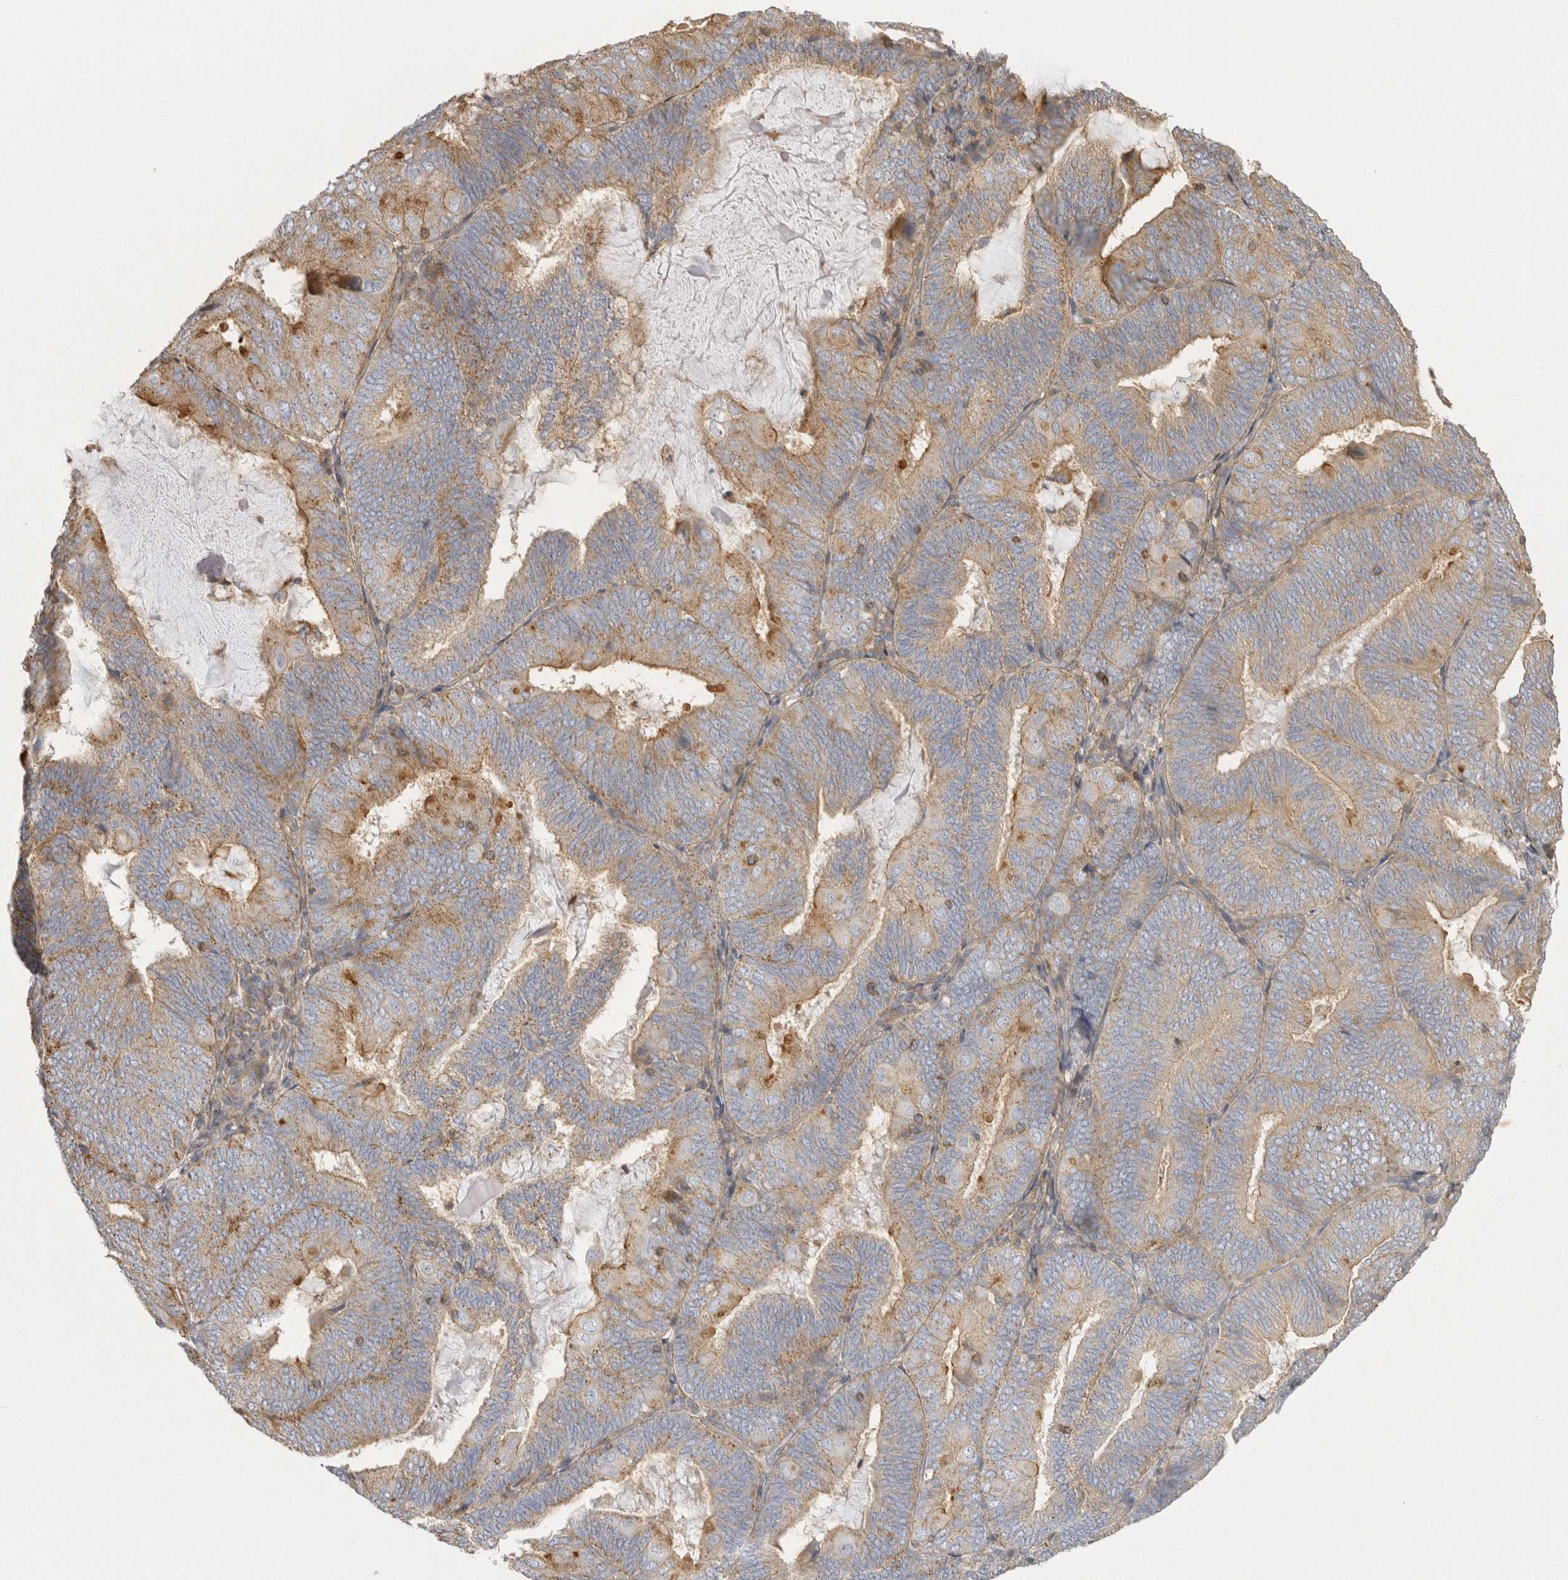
{"staining": {"intensity": "weak", "quantity": ">75%", "location": "cytoplasmic/membranous"}, "tissue": "endometrial cancer", "cell_type": "Tumor cells", "image_type": "cancer", "snomed": [{"axis": "morphology", "description": "Adenocarcinoma, NOS"}, {"axis": "topography", "description": "Endometrium"}], "caption": "Protein staining displays weak cytoplasmic/membranous positivity in approximately >75% of tumor cells in endometrial cancer (adenocarcinoma). (IHC, brightfield microscopy, high magnification).", "gene": "CHMP6", "patient": {"sex": "female", "age": 81}}